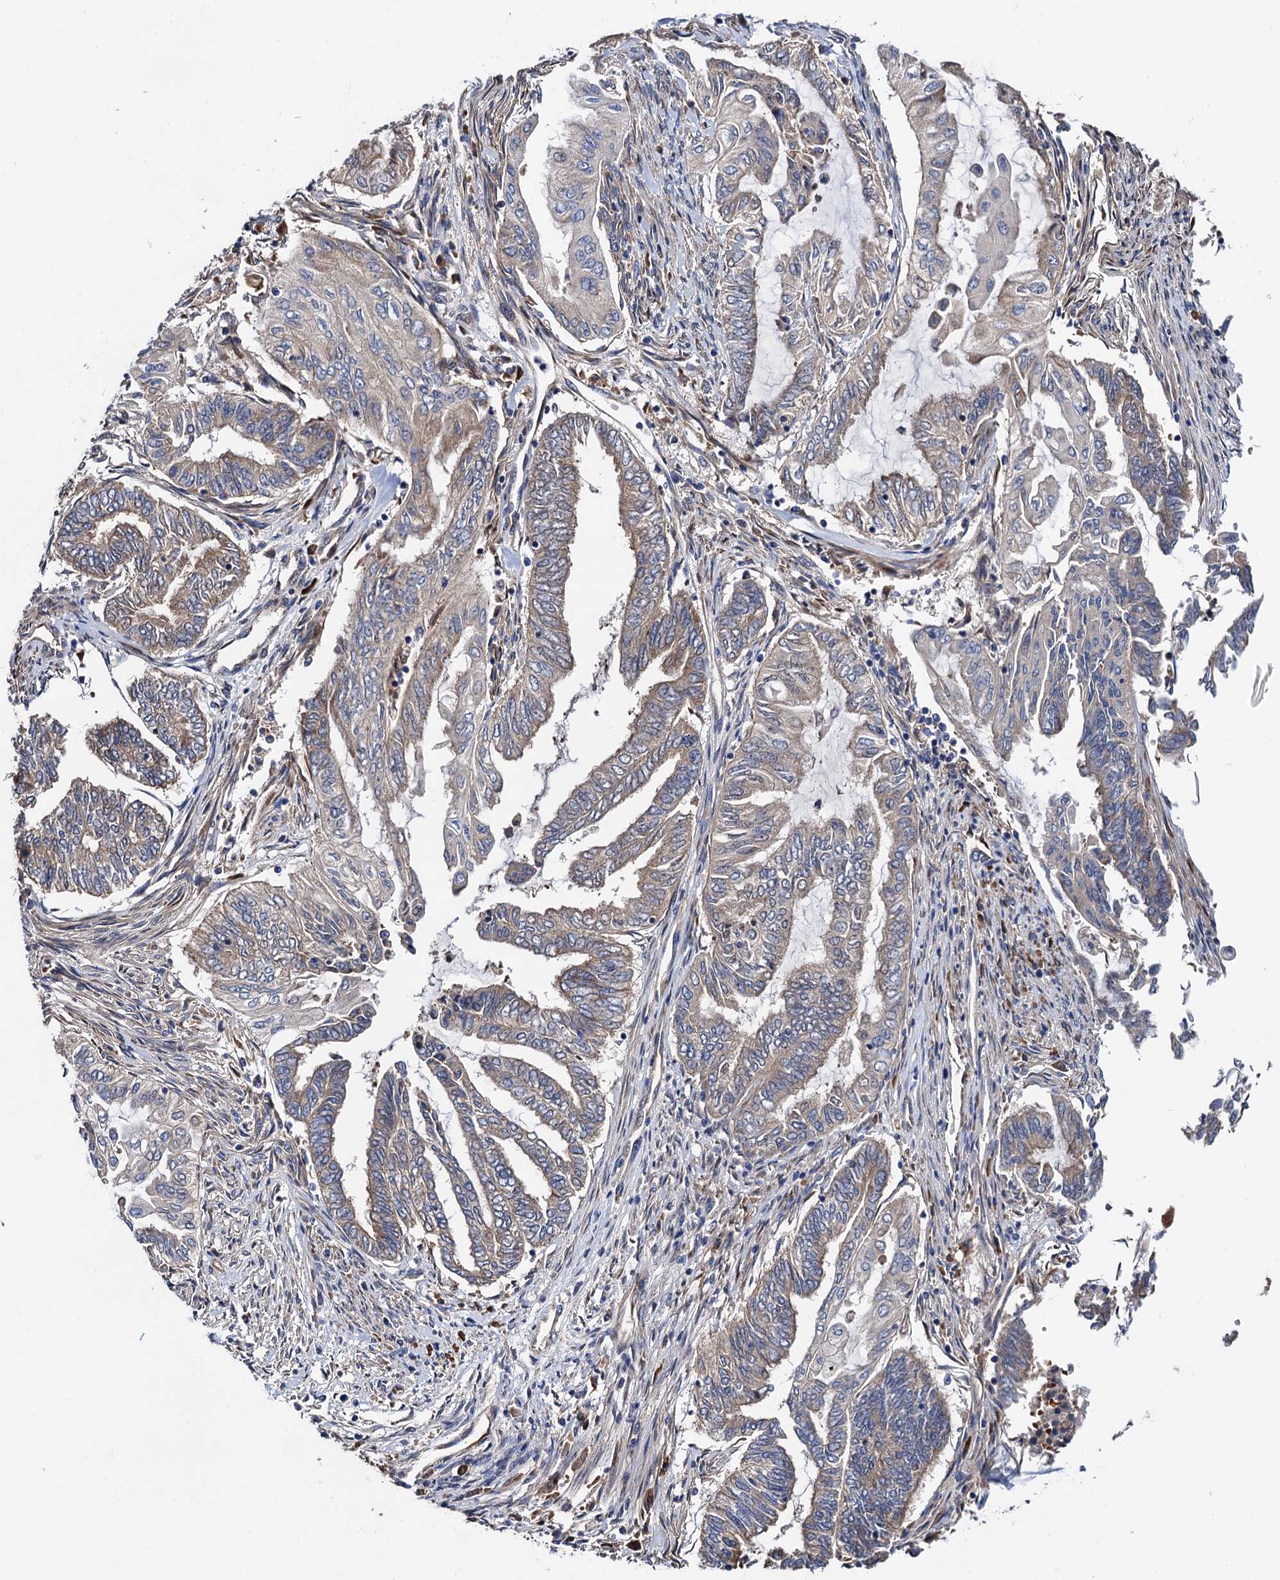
{"staining": {"intensity": "negative", "quantity": "none", "location": "none"}, "tissue": "endometrial cancer", "cell_type": "Tumor cells", "image_type": "cancer", "snomed": [{"axis": "morphology", "description": "Adenocarcinoma, NOS"}, {"axis": "topography", "description": "Uterus"}, {"axis": "topography", "description": "Endometrium"}], "caption": "Image shows no significant protein expression in tumor cells of endometrial cancer. (DAB IHC, high magnification).", "gene": "TRMT112", "patient": {"sex": "female", "age": 70}}